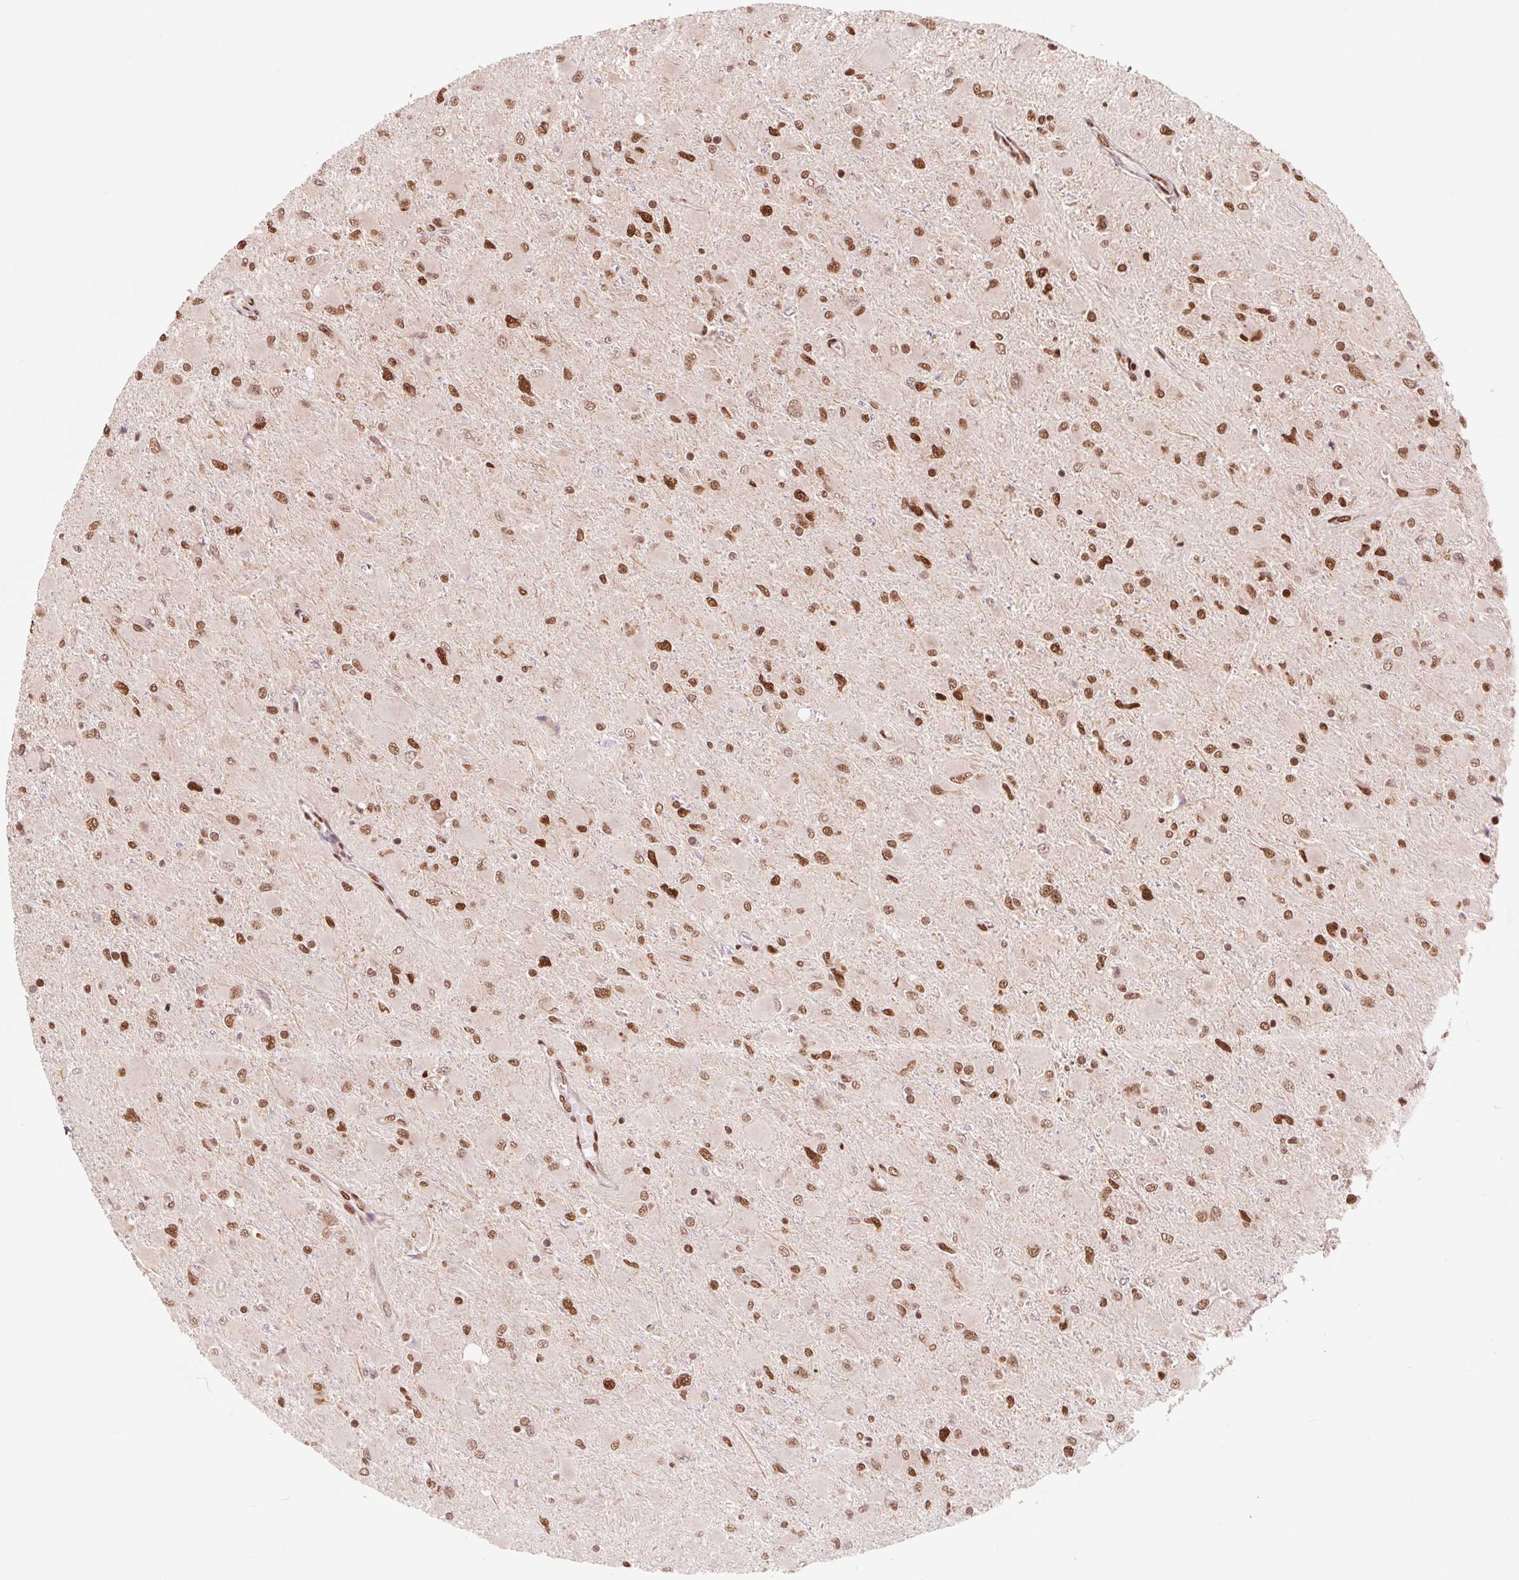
{"staining": {"intensity": "moderate", "quantity": ">75%", "location": "nuclear"}, "tissue": "glioma", "cell_type": "Tumor cells", "image_type": "cancer", "snomed": [{"axis": "morphology", "description": "Glioma, malignant, High grade"}, {"axis": "topography", "description": "Cerebral cortex"}], "caption": "Immunohistochemistry micrograph of human glioma stained for a protein (brown), which shows medium levels of moderate nuclear expression in about >75% of tumor cells.", "gene": "TTLL9", "patient": {"sex": "female", "age": 36}}